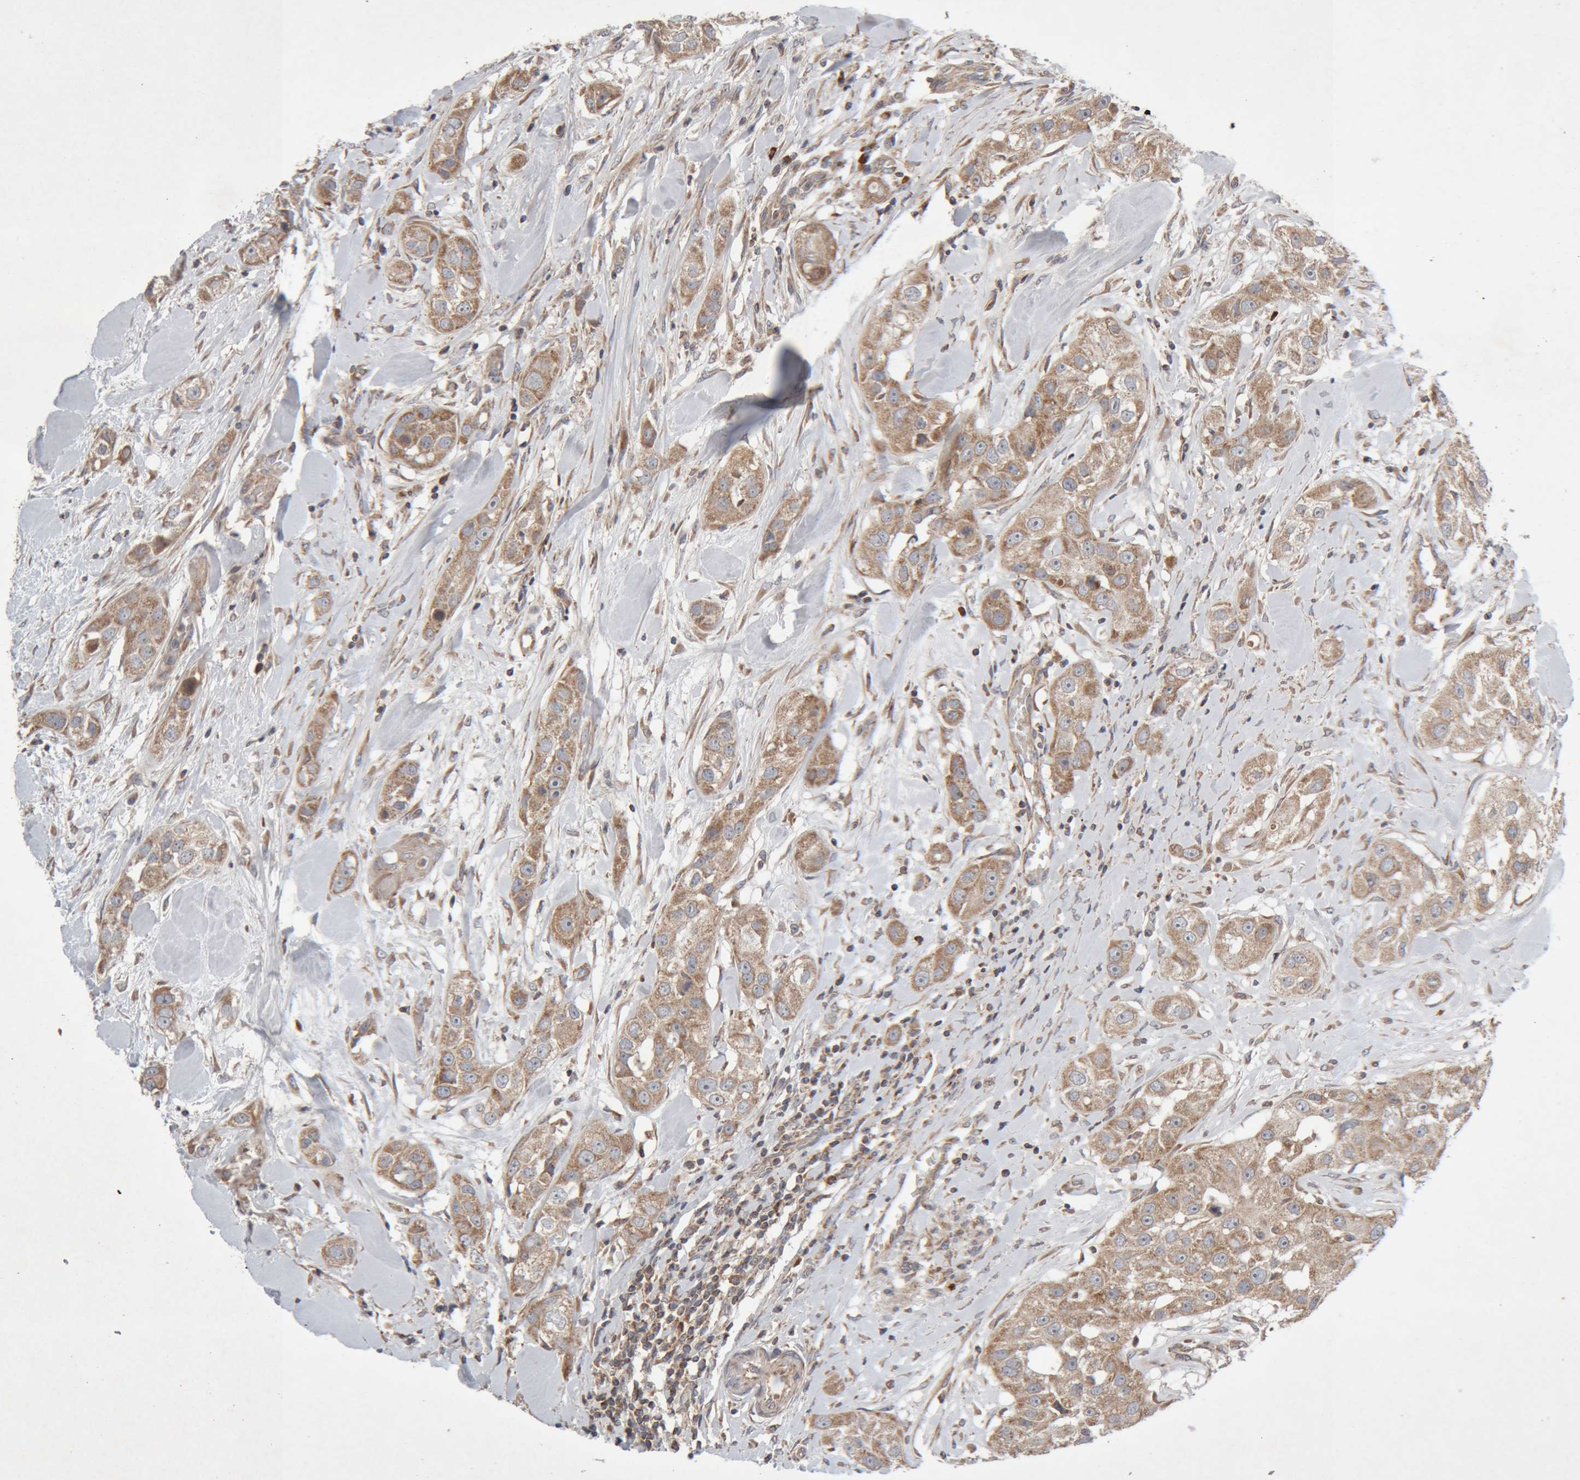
{"staining": {"intensity": "moderate", "quantity": ">75%", "location": "cytoplasmic/membranous"}, "tissue": "head and neck cancer", "cell_type": "Tumor cells", "image_type": "cancer", "snomed": [{"axis": "morphology", "description": "Normal tissue, NOS"}, {"axis": "morphology", "description": "Squamous cell carcinoma, NOS"}, {"axis": "topography", "description": "Skeletal muscle"}, {"axis": "topography", "description": "Head-Neck"}], "caption": "Human head and neck squamous cell carcinoma stained with a protein marker exhibits moderate staining in tumor cells.", "gene": "KIF21B", "patient": {"sex": "male", "age": 51}}